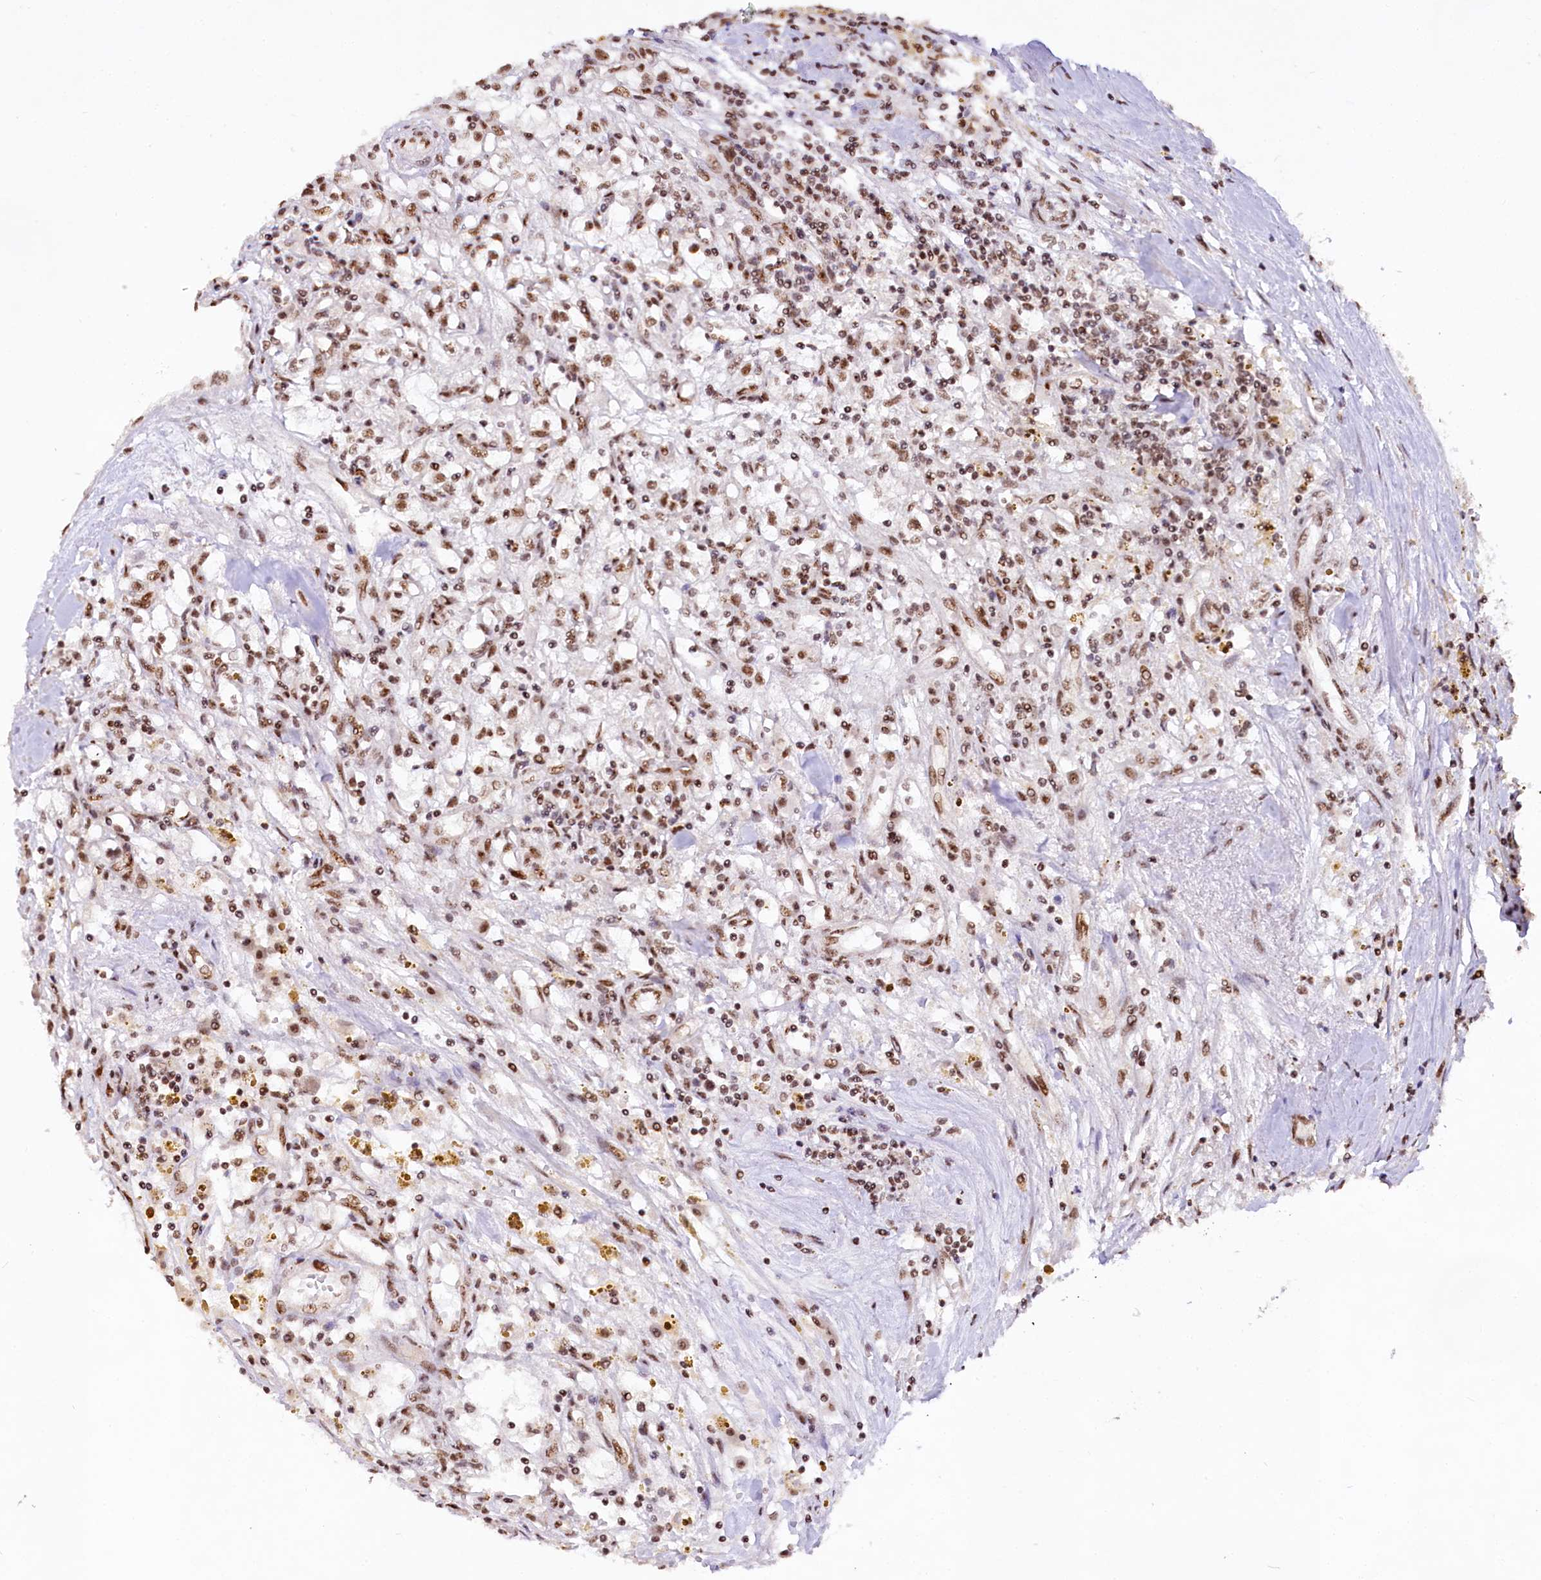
{"staining": {"intensity": "moderate", "quantity": ">75%", "location": "nuclear"}, "tissue": "renal cancer", "cell_type": "Tumor cells", "image_type": "cancer", "snomed": [{"axis": "morphology", "description": "Adenocarcinoma, NOS"}, {"axis": "topography", "description": "Kidney"}], "caption": "This histopathology image reveals immunohistochemistry (IHC) staining of renal cancer (adenocarcinoma), with medium moderate nuclear staining in about >75% of tumor cells.", "gene": "HIRA", "patient": {"sex": "male", "age": 56}}